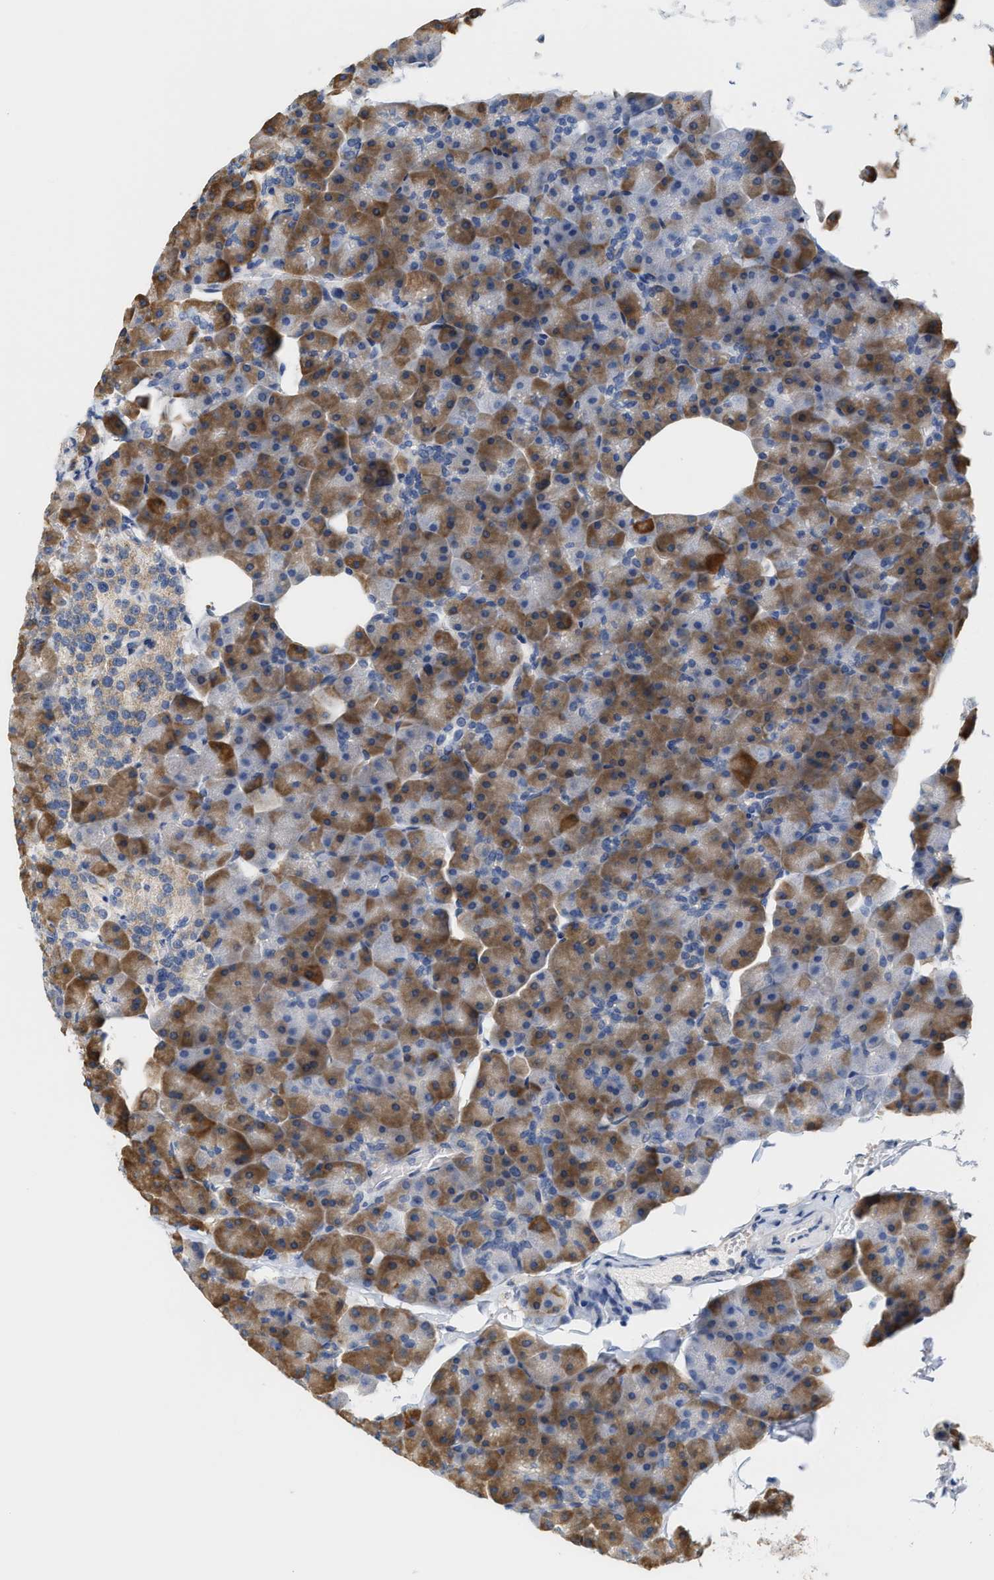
{"staining": {"intensity": "moderate", "quantity": ">75%", "location": "cytoplasmic/membranous"}, "tissue": "pancreas", "cell_type": "Exocrine glandular cells", "image_type": "normal", "snomed": [{"axis": "morphology", "description": "Normal tissue, NOS"}, {"axis": "topography", "description": "Pancreas"}], "caption": "Protein expression analysis of unremarkable human pancreas reveals moderate cytoplasmic/membranous staining in about >75% of exocrine glandular cells. (DAB (3,3'-diaminobenzidine) = brown stain, brightfield microscopy at high magnification).", "gene": "RYR2", "patient": {"sex": "male", "age": 35}}